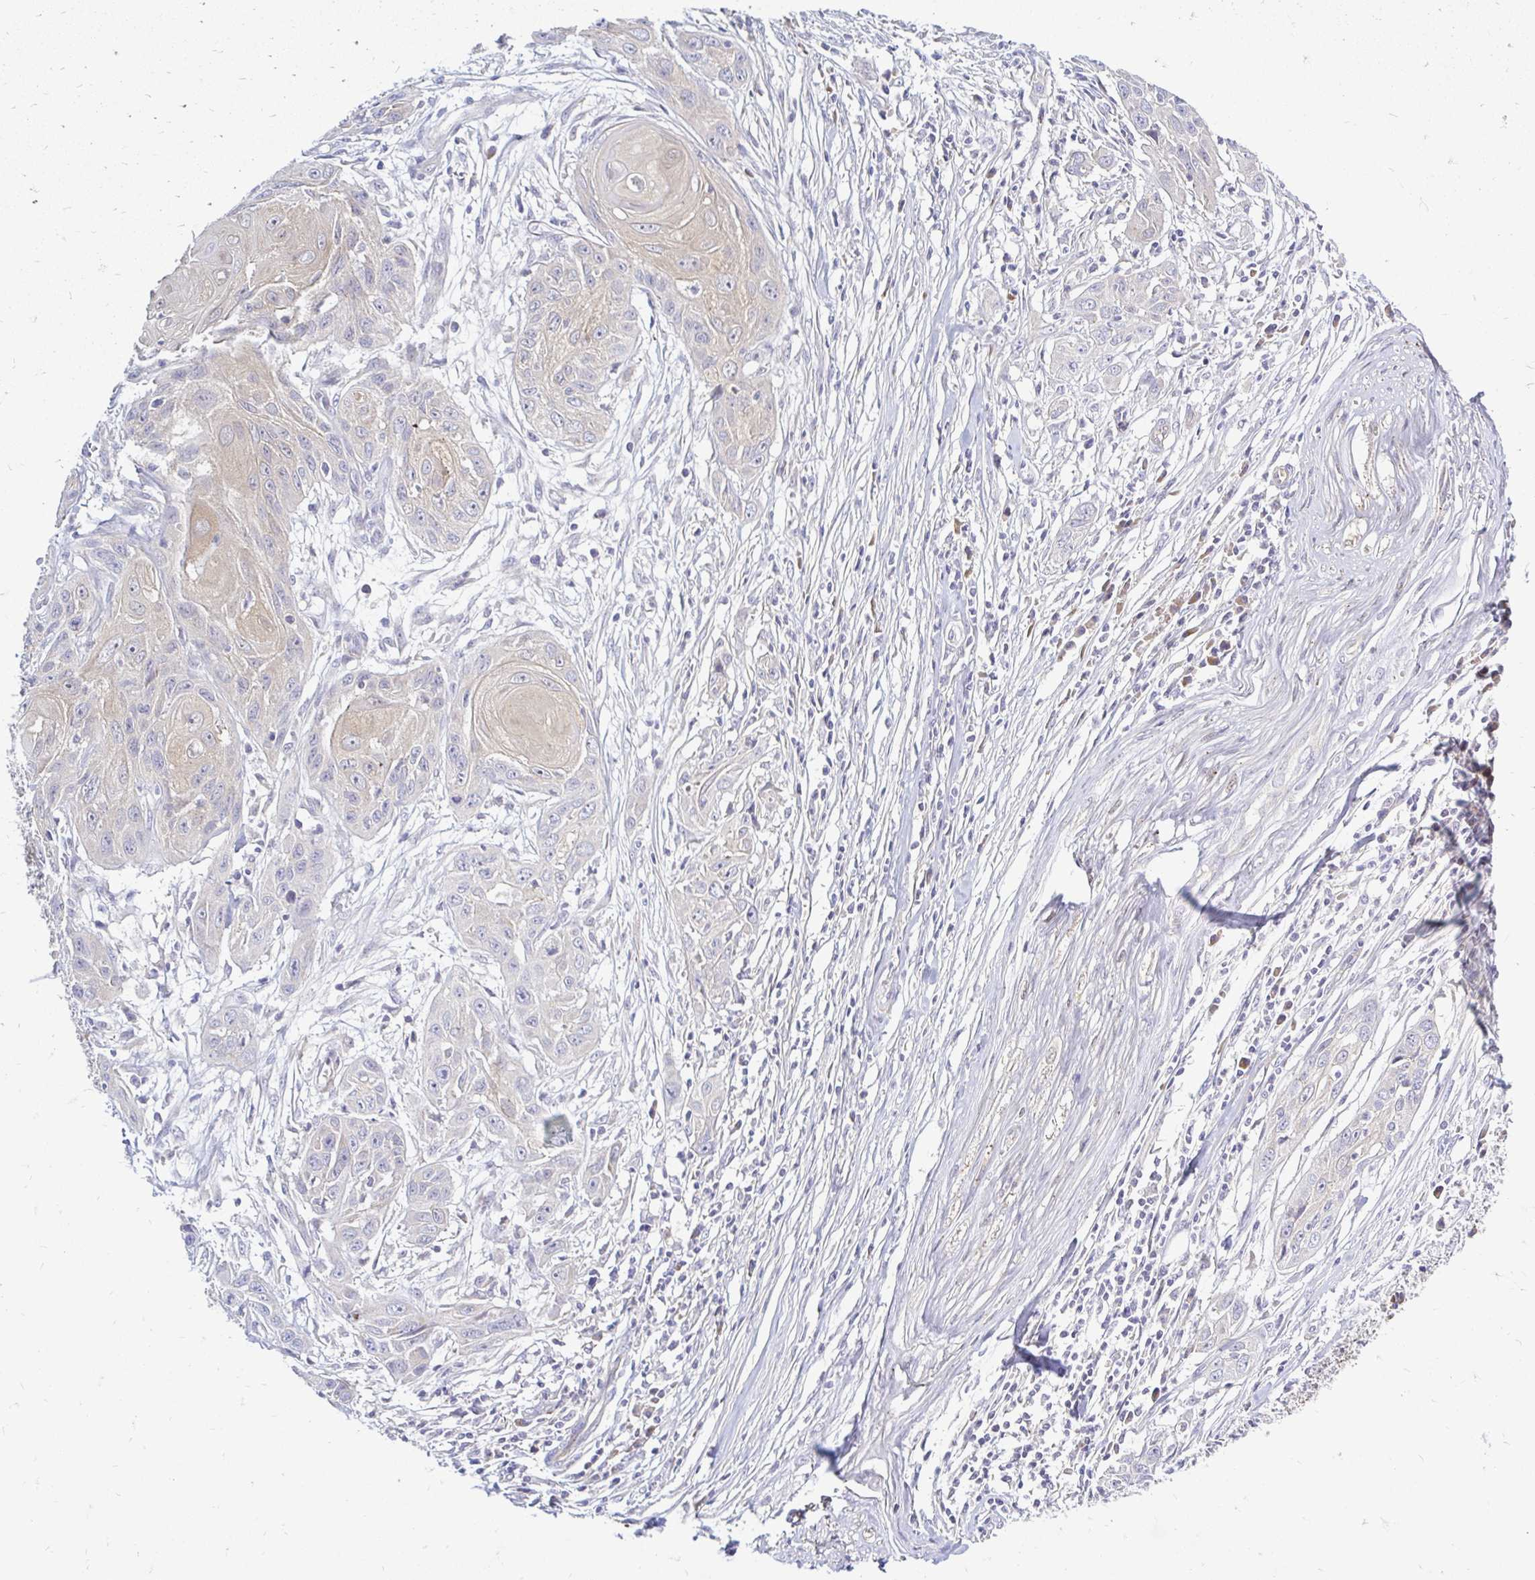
{"staining": {"intensity": "weak", "quantity": "<25%", "location": "cytoplasmic/membranous"}, "tissue": "skin cancer", "cell_type": "Tumor cells", "image_type": "cancer", "snomed": [{"axis": "morphology", "description": "Squamous cell carcinoma, NOS"}, {"axis": "topography", "description": "Skin"}, {"axis": "topography", "description": "Vulva"}], "caption": "IHC micrograph of skin squamous cell carcinoma stained for a protein (brown), which shows no expression in tumor cells.", "gene": "ARHGEF37", "patient": {"sex": "female", "age": 83}}